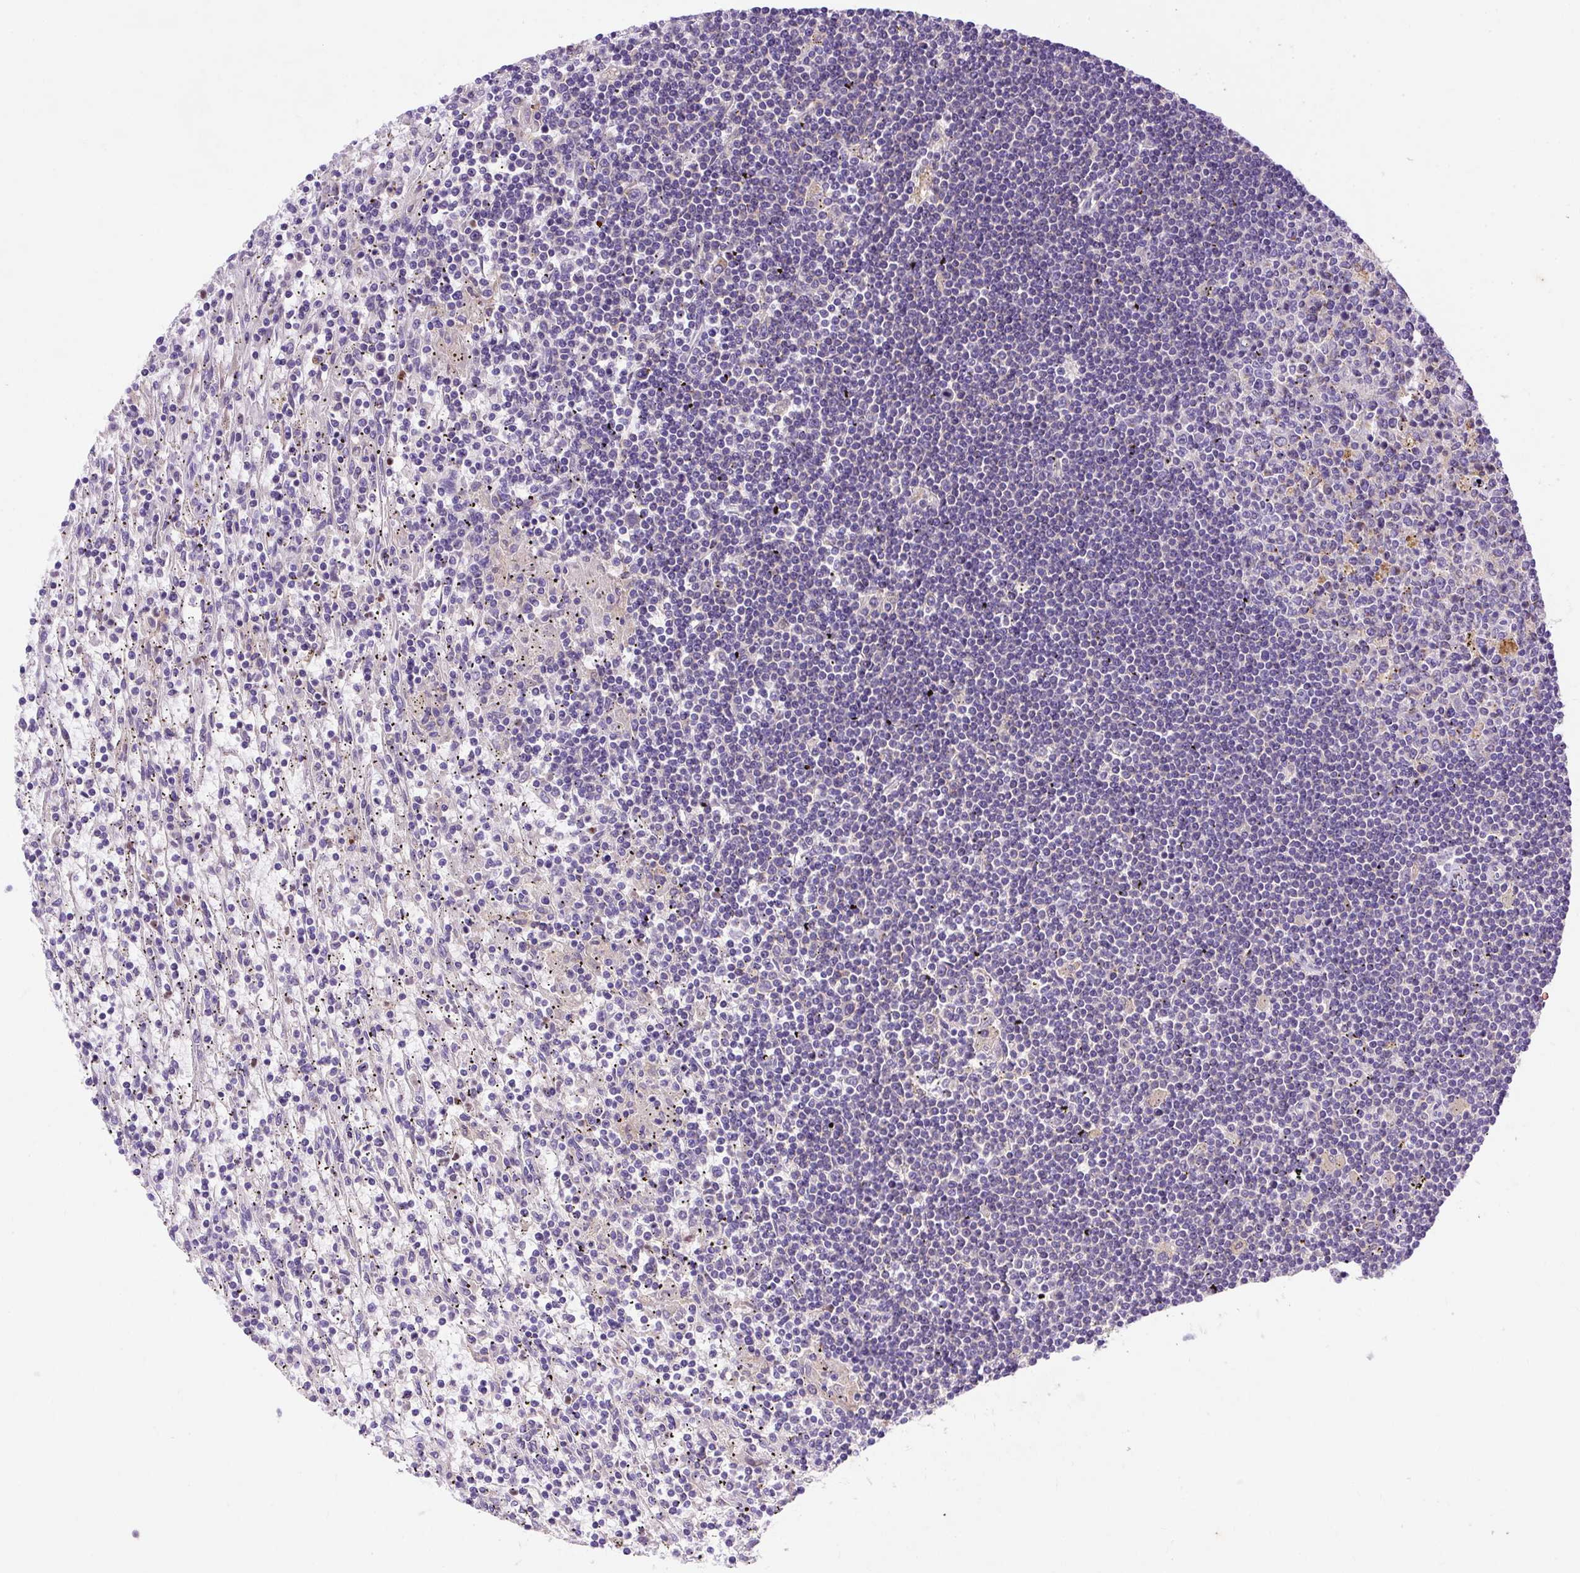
{"staining": {"intensity": "negative", "quantity": "none", "location": "none"}, "tissue": "lymphoma", "cell_type": "Tumor cells", "image_type": "cancer", "snomed": [{"axis": "morphology", "description": "Malignant lymphoma, non-Hodgkin's type, Low grade"}, {"axis": "topography", "description": "Spleen"}], "caption": "DAB (3,3'-diaminobenzidine) immunohistochemical staining of lymphoma displays no significant positivity in tumor cells.", "gene": "OR4K15", "patient": {"sex": "male", "age": 76}}